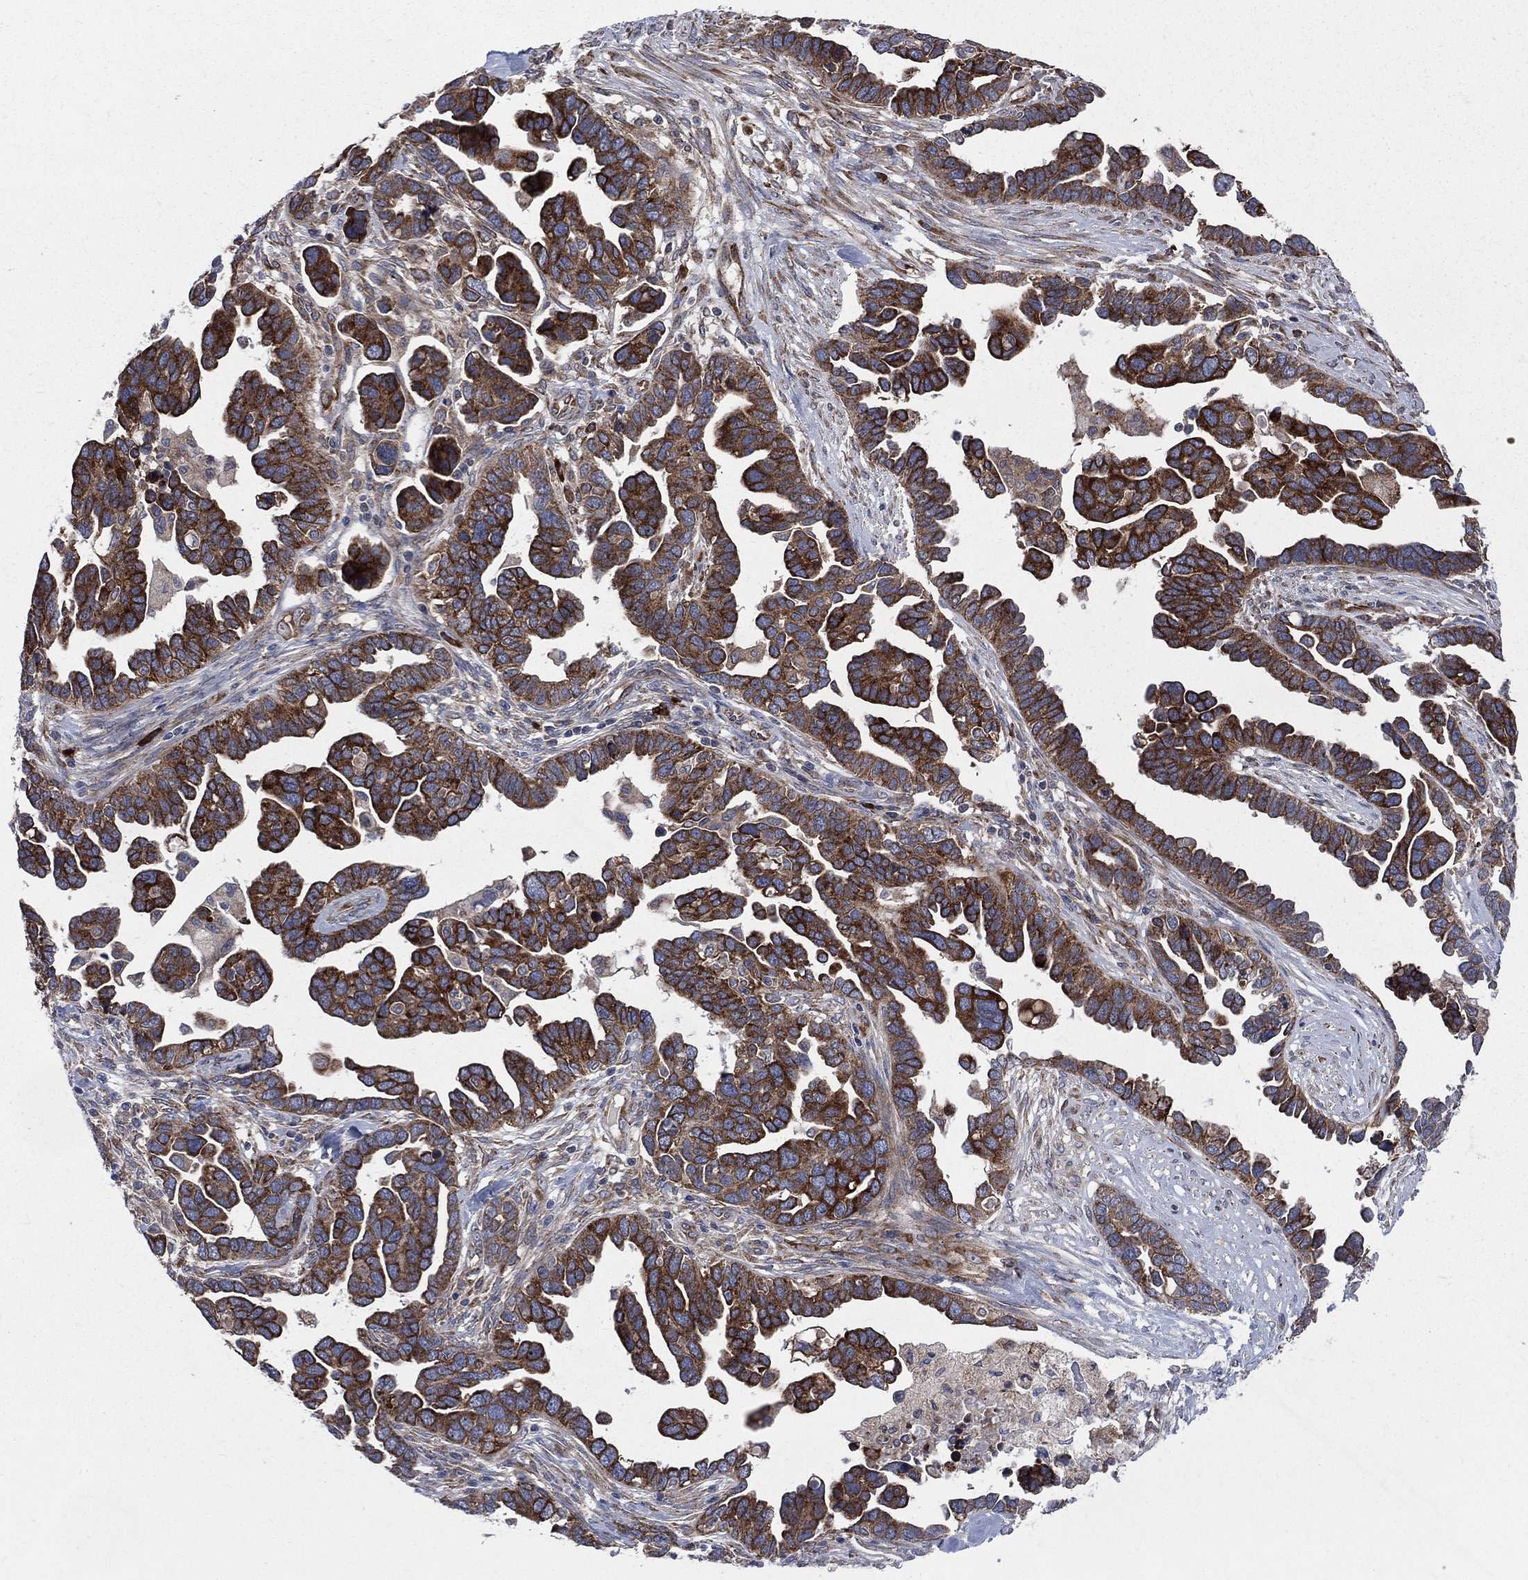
{"staining": {"intensity": "strong", "quantity": ">75%", "location": "cytoplasmic/membranous"}, "tissue": "ovarian cancer", "cell_type": "Tumor cells", "image_type": "cancer", "snomed": [{"axis": "morphology", "description": "Cystadenocarcinoma, serous, NOS"}, {"axis": "topography", "description": "Ovary"}], "caption": "A photomicrograph of human ovarian cancer stained for a protein shows strong cytoplasmic/membranous brown staining in tumor cells.", "gene": "CCDC159", "patient": {"sex": "female", "age": 54}}